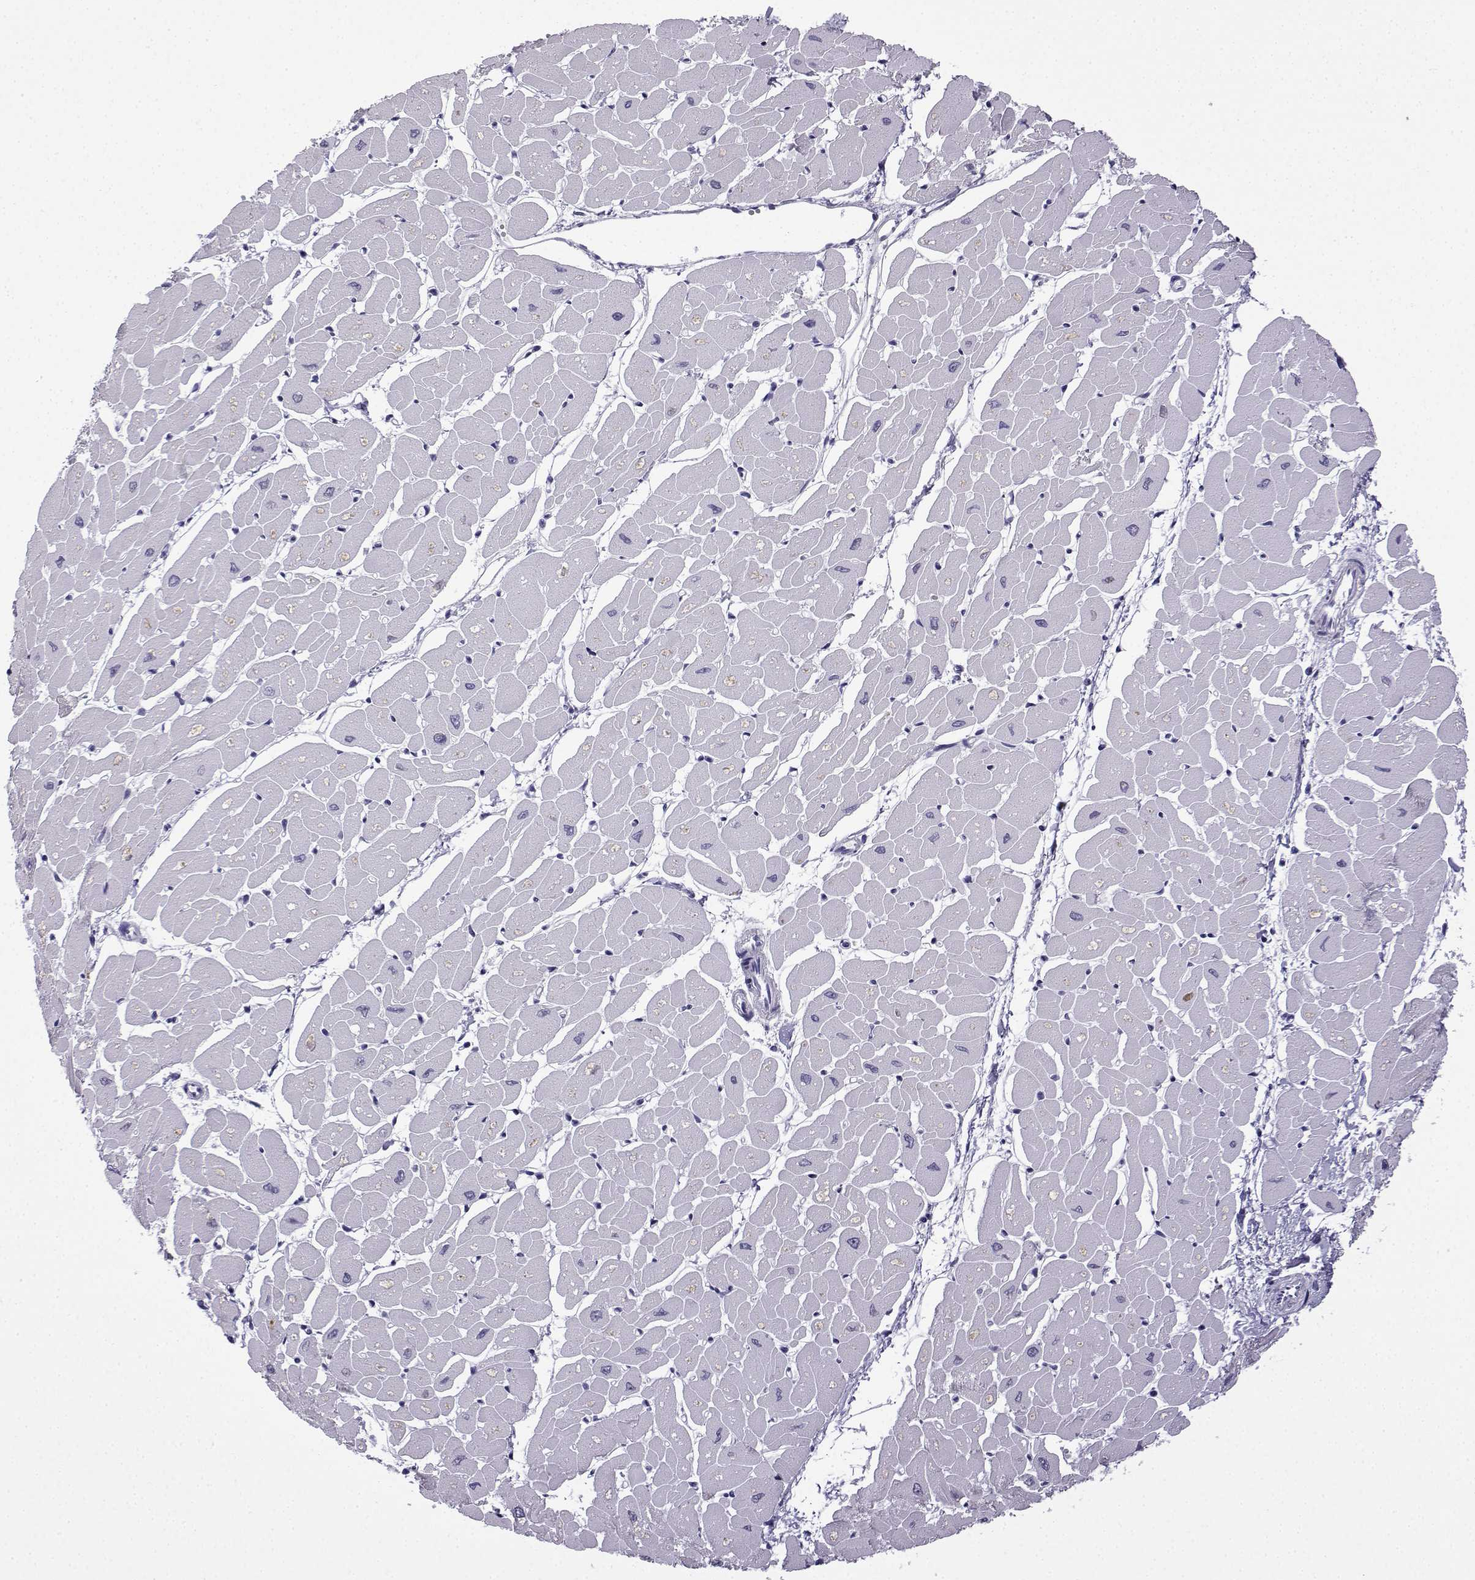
{"staining": {"intensity": "negative", "quantity": "none", "location": "none"}, "tissue": "heart muscle", "cell_type": "Cardiomyocytes", "image_type": "normal", "snomed": [{"axis": "morphology", "description": "Normal tissue, NOS"}, {"axis": "topography", "description": "Heart"}], "caption": "The histopathology image reveals no significant expression in cardiomyocytes of heart muscle. (IHC, brightfield microscopy, high magnification).", "gene": "MRGBP", "patient": {"sex": "male", "age": 57}}